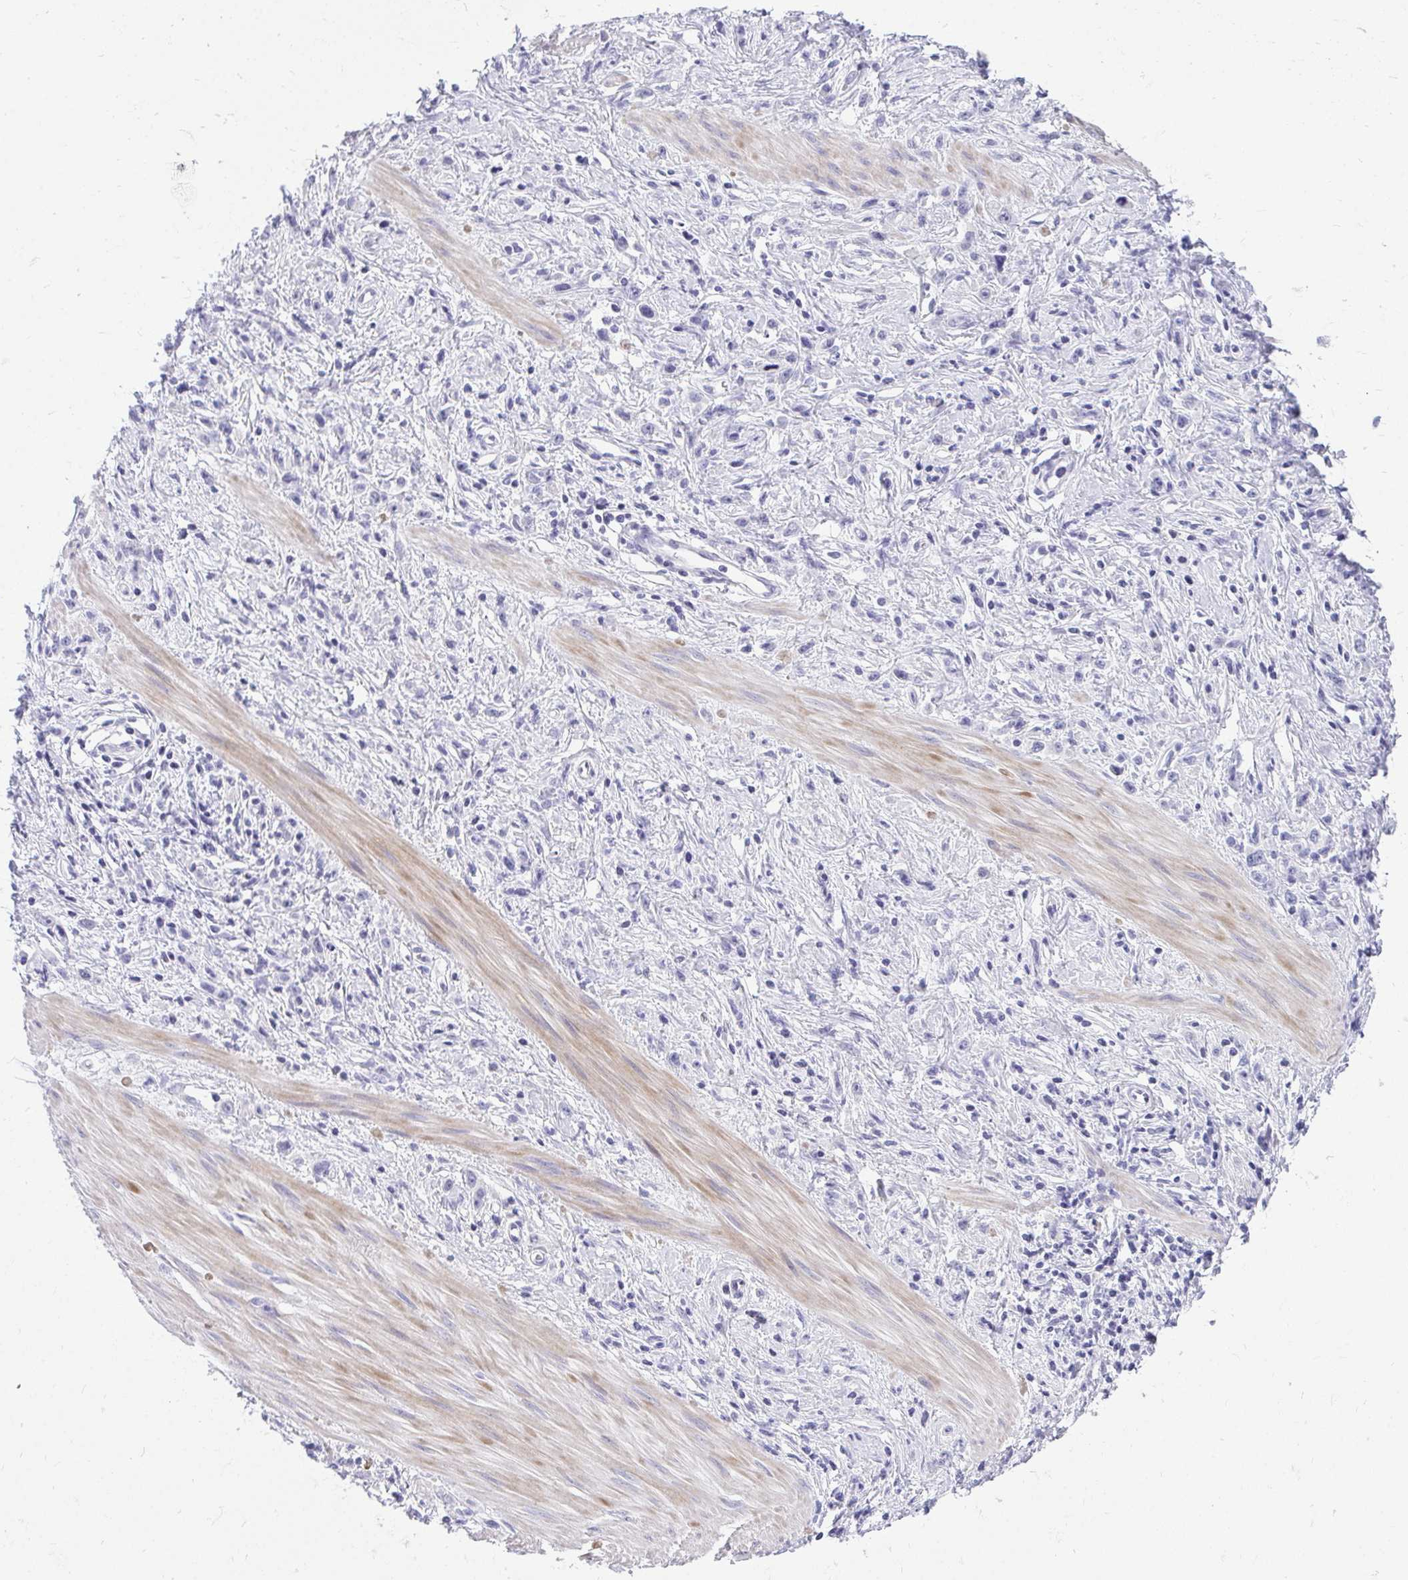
{"staining": {"intensity": "negative", "quantity": "none", "location": "none"}, "tissue": "stomach cancer", "cell_type": "Tumor cells", "image_type": "cancer", "snomed": [{"axis": "morphology", "description": "Adenocarcinoma, NOS"}, {"axis": "topography", "description": "Stomach"}], "caption": "The histopathology image demonstrates no significant staining in tumor cells of stomach cancer (adenocarcinoma). (Brightfield microscopy of DAB (3,3'-diaminobenzidine) immunohistochemistry (IHC) at high magnification).", "gene": "GABRA1", "patient": {"sex": "male", "age": 47}}